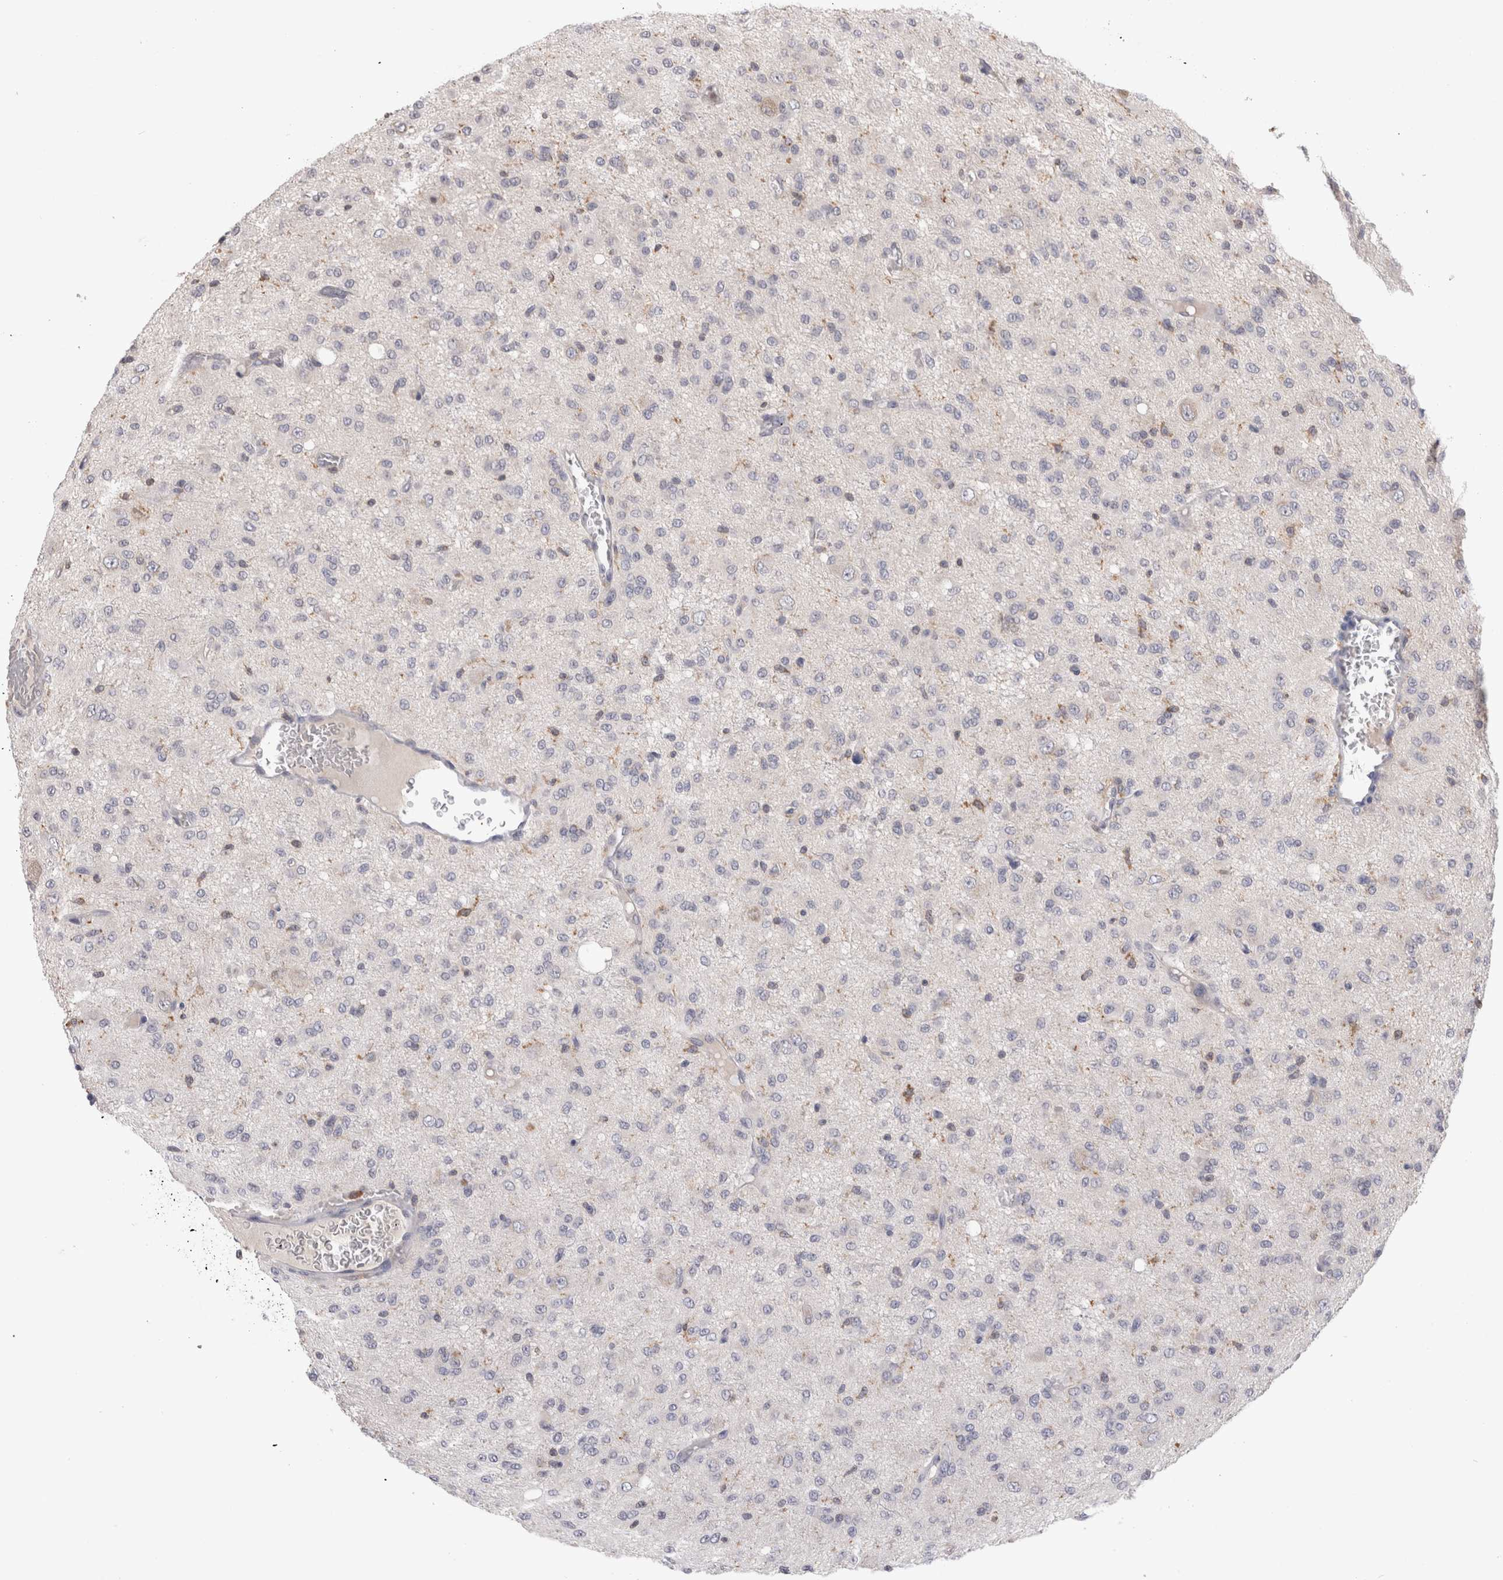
{"staining": {"intensity": "negative", "quantity": "none", "location": "none"}, "tissue": "glioma", "cell_type": "Tumor cells", "image_type": "cancer", "snomed": [{"axis": "morphology", "description": "Glioma, malignant, High grade"}, {"axis": "topography", "description": "Brain"}], "caption": "This micrograph is of malignant high-grade glioma stained with immunohistochemistry to label a protein in brown with the nuclei are counter-stained blue. There is no expression in tumor cells.", "gene": "VSIG4", "patient": {"sex": "female", "age": 59}}